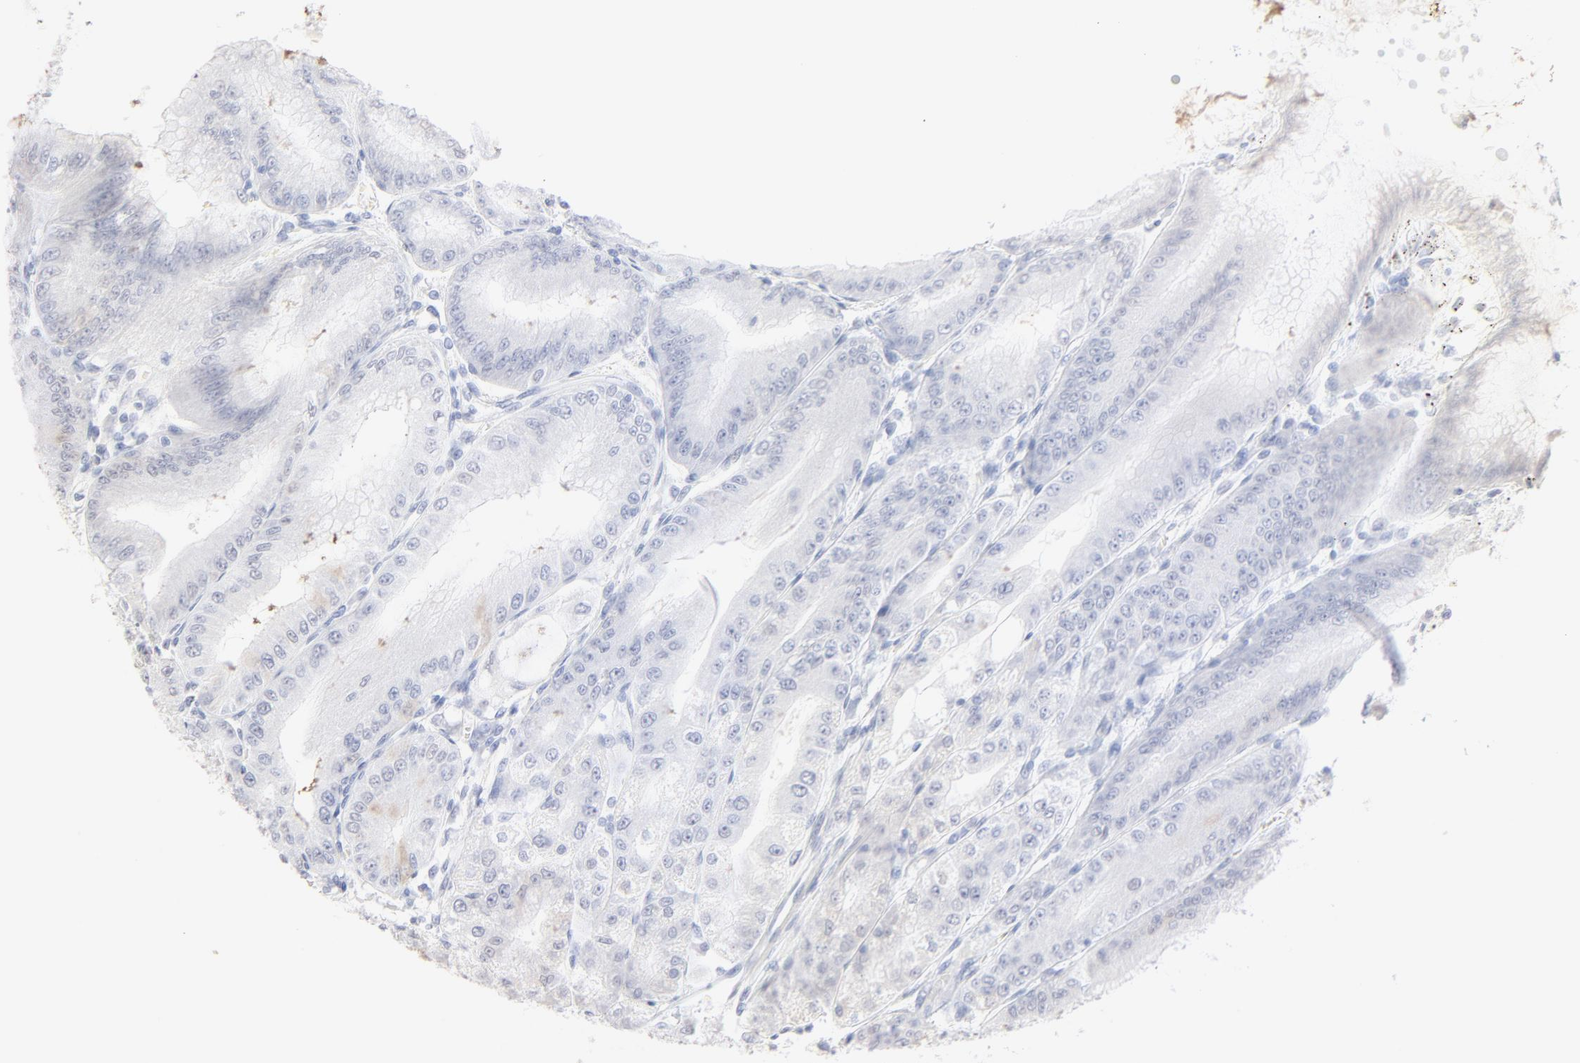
{"staining": {"intensity": "negative", "quantity": "none", "location": "none"}, "tissue": "stomach", "cell_type": "Glandular cells", "image_type": "normal", "snomed": [{"axis": "morphology", "description": "Normal tissue, NOS"}, {"axis": "topography", "description": "Stomach, lower"}], "caption": "Unremarkable stomach was stained to show a protein in brown. There is no significant expression in glandular cells.", "gene": "ONECUT1", "patient": {"sex": "male", "age": 71}}